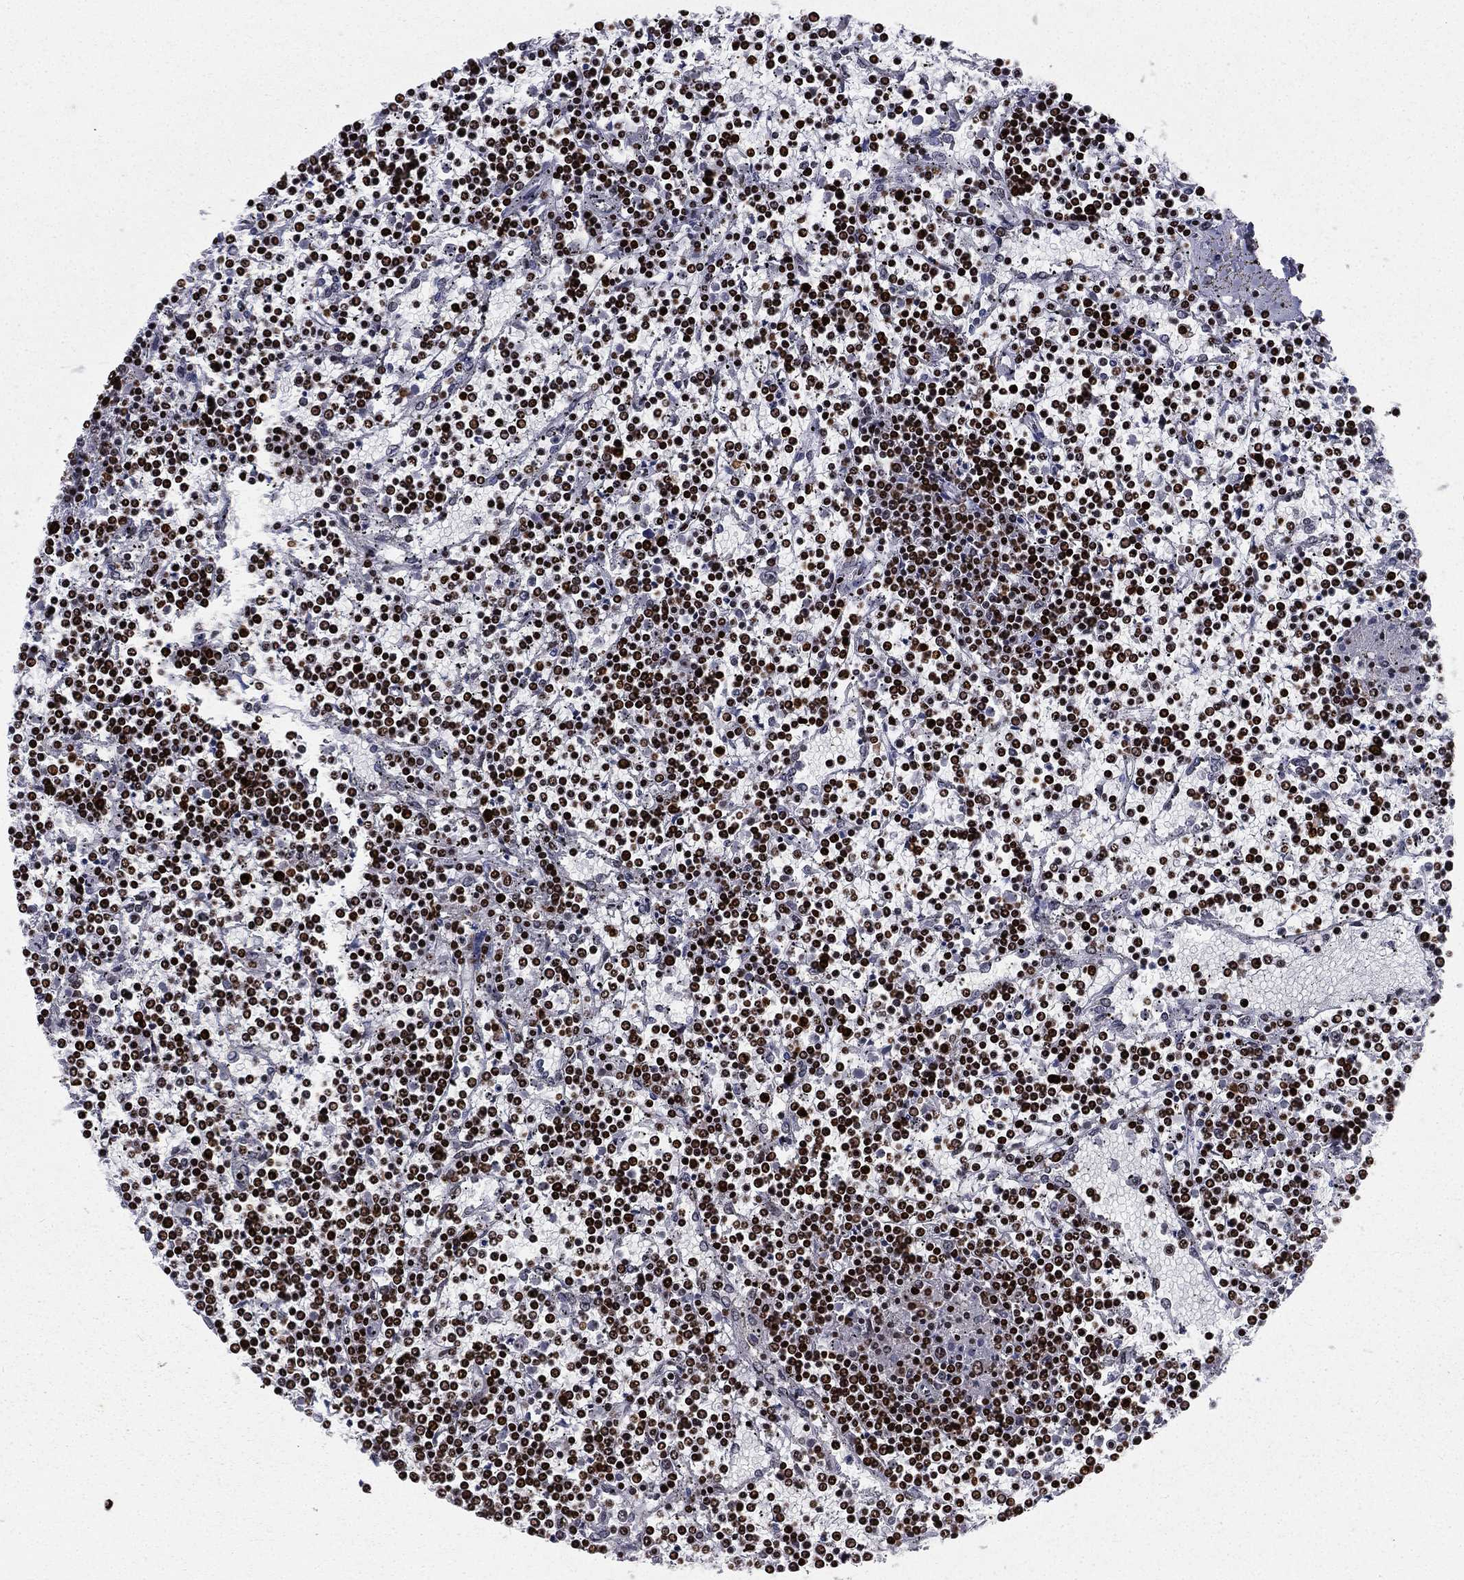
{"staining": {"intensity": "strong", "quantity": "25%-75%", "location": "nuclear"}, "tissue": "lymphoma", "cell_type": "Tumor cells", "image_type": "cancer", "snomed": [{"axis": "morphology", "description": "Malignant lymphoma, non-Hodgkin's type, Low grade"}, {"axis": "topography", "description": "Spleen"}], "caption": "Immunohistochemical staining of lymphoma reveals high levels of strong nuclear positivity in approximately 25%-75% of tumor cells. (Stains: DAB (3,3'-diaminobenzidine) in brown, nuclei in blue, Microscopy: brightfield microscopy at high magnification).", "gene": "MNDA", "patient": {"sex": "female", "age": 19}}